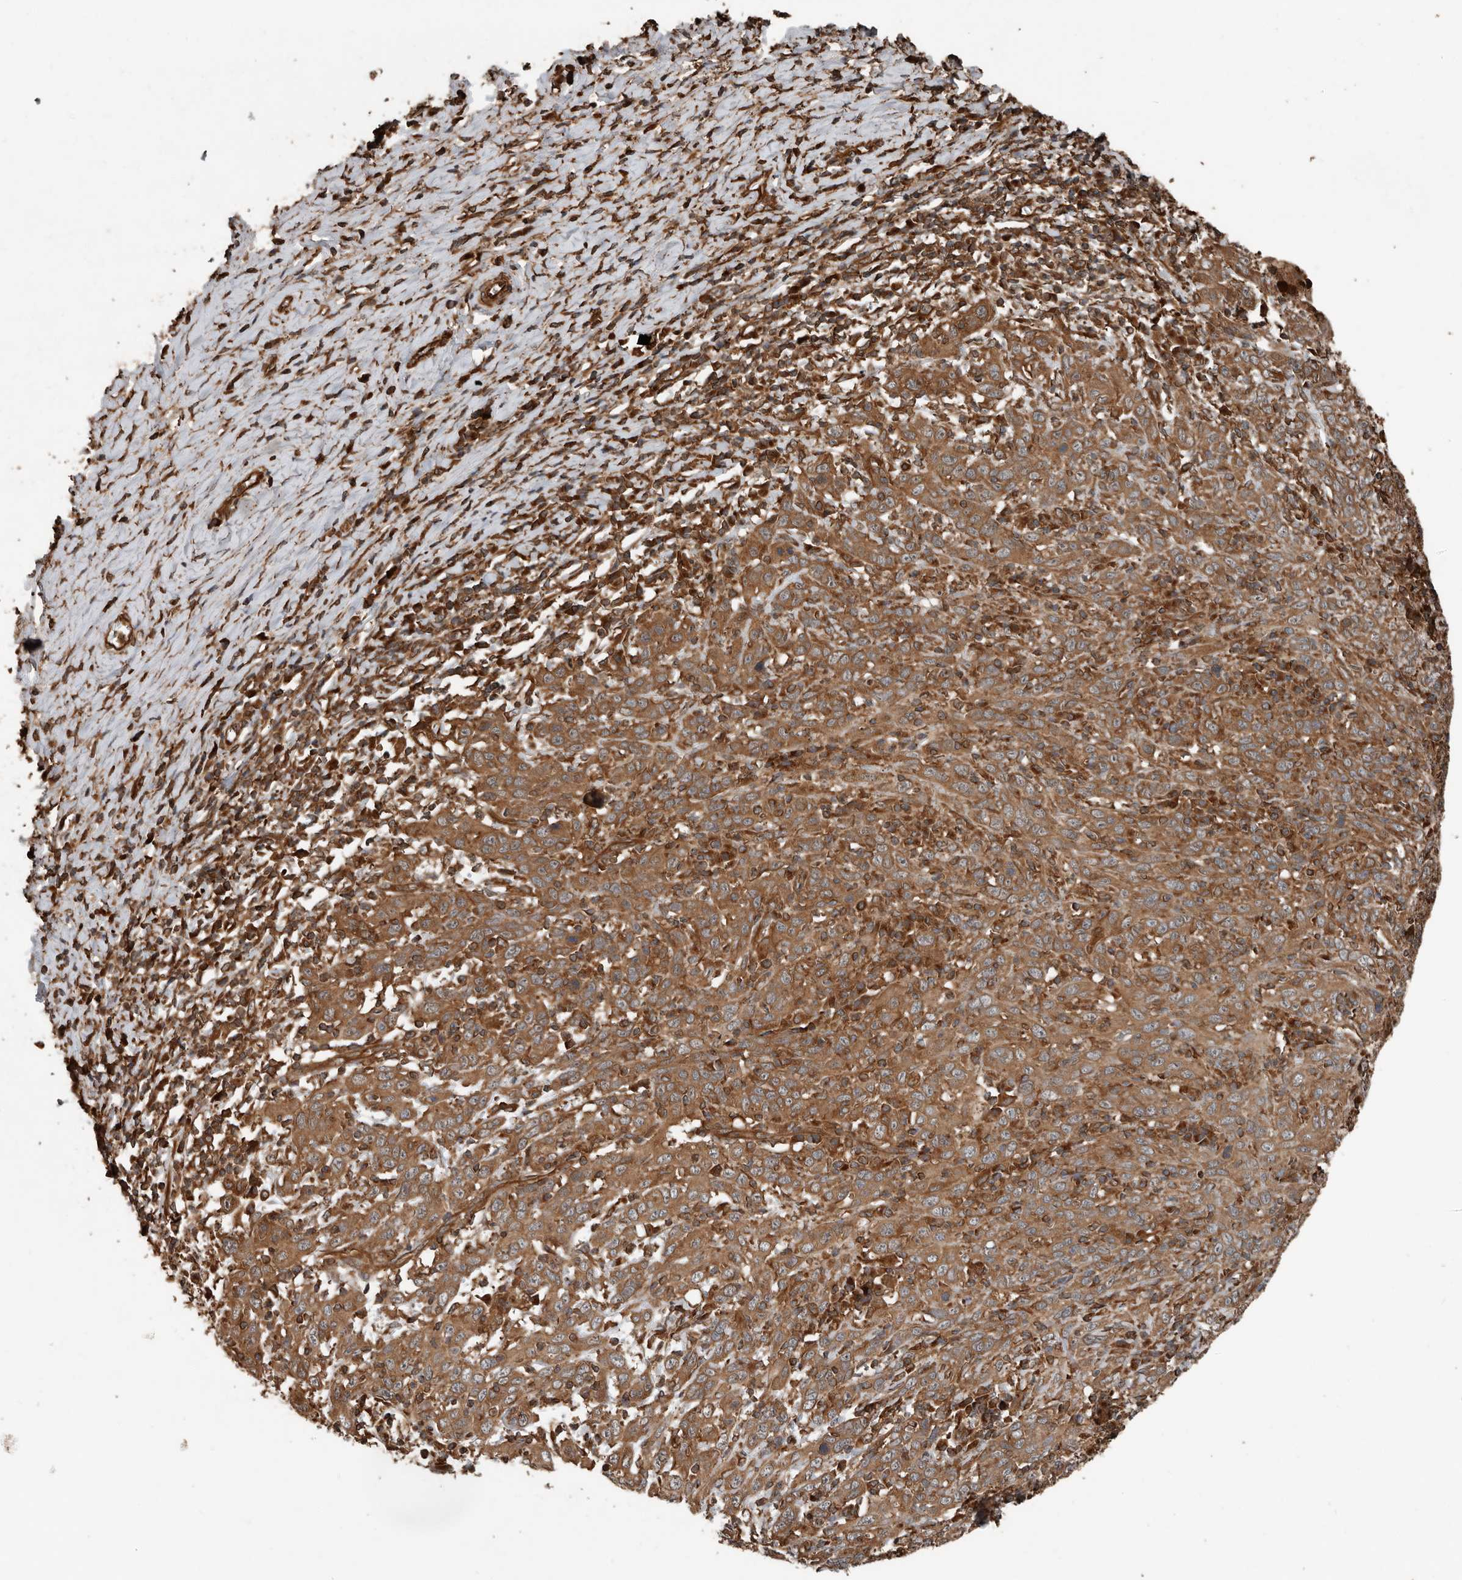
{"staining": {"intensity": "moderate", "quantity": ">75%", "location": "cytoplasmic/membranous"}, "tissue": "cervical cancer", "cell_type": "Tumor cells", "image_type": "cancer", "snomed": [{"axis": "morphology", "description": "Squamous cell carcinoma, NOS"}, {"axis": "topography", "description": "Cervix"}], "caption": "The immunohistochemical stain shows moderate cytoplasmic/membranous positivity in tumor cells of cervical cancer tissue.", "gene": "YOD1", "patient": {"sex": "female", "age": 46}}